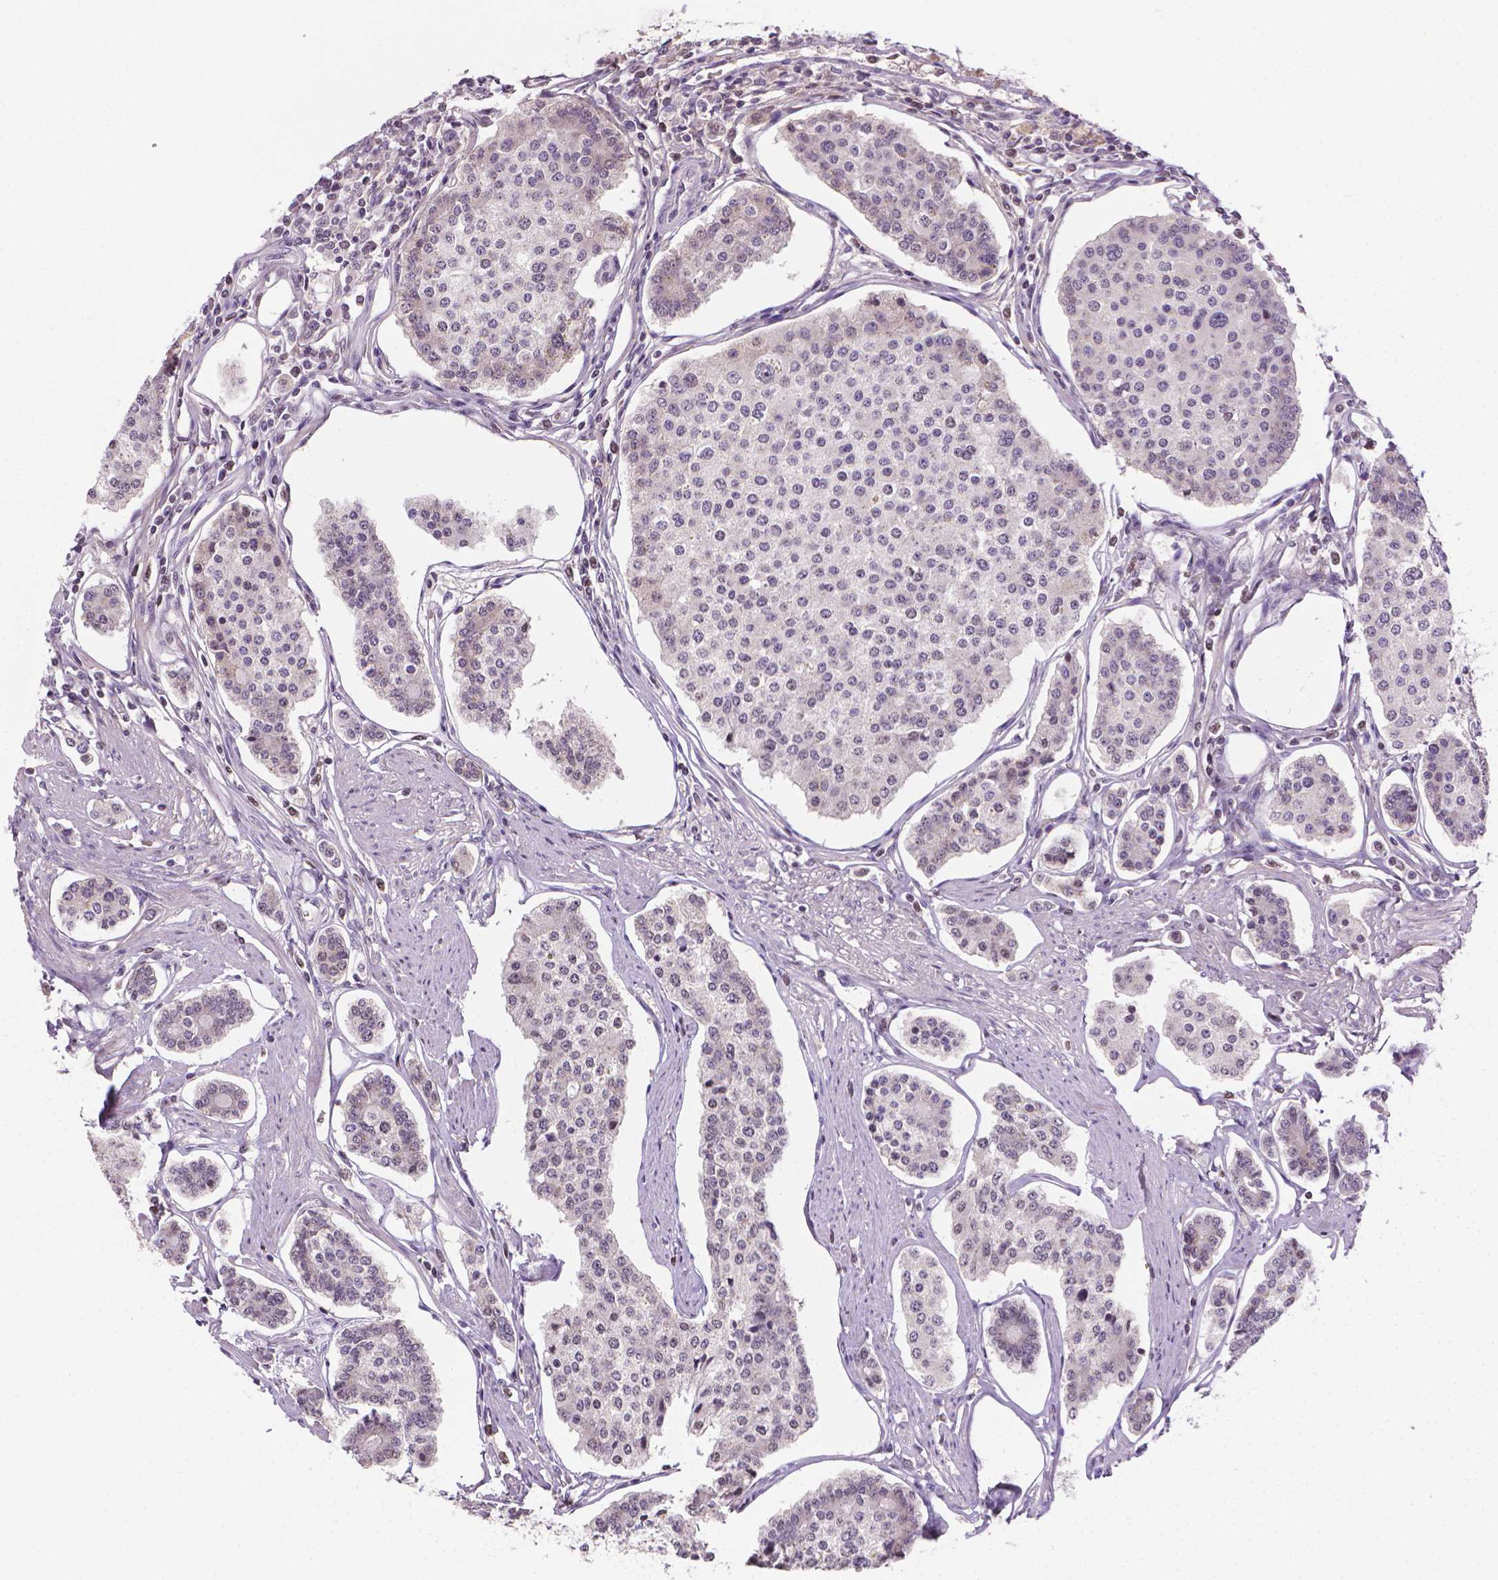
{"staining": {"intensity": "negative", "quantity": "none", "location": "none"}, "tissue": "carcinoid", "cell_type": "Tumor cells", "image_type": "cancer", "snomed": [{"axis": "morphology", "description": "Carcinoid, malignant, NOS"}, {"axis": "topography", "description": "Small intestine"}], "caption": "This is a photomicrograph of immunohistochemistry (IHC) staining of malignant carcinoid, which shows no expression in tumor cells. (Stains: DAB (3,3'-diaminobenzidine) immunohistochemistry (IHC) with hematoxylin counter stain, Microscopy: brightfield microscopy at high magnification).", "gene": "NCAN", "patient": {"sex": "female", "age": 65}}